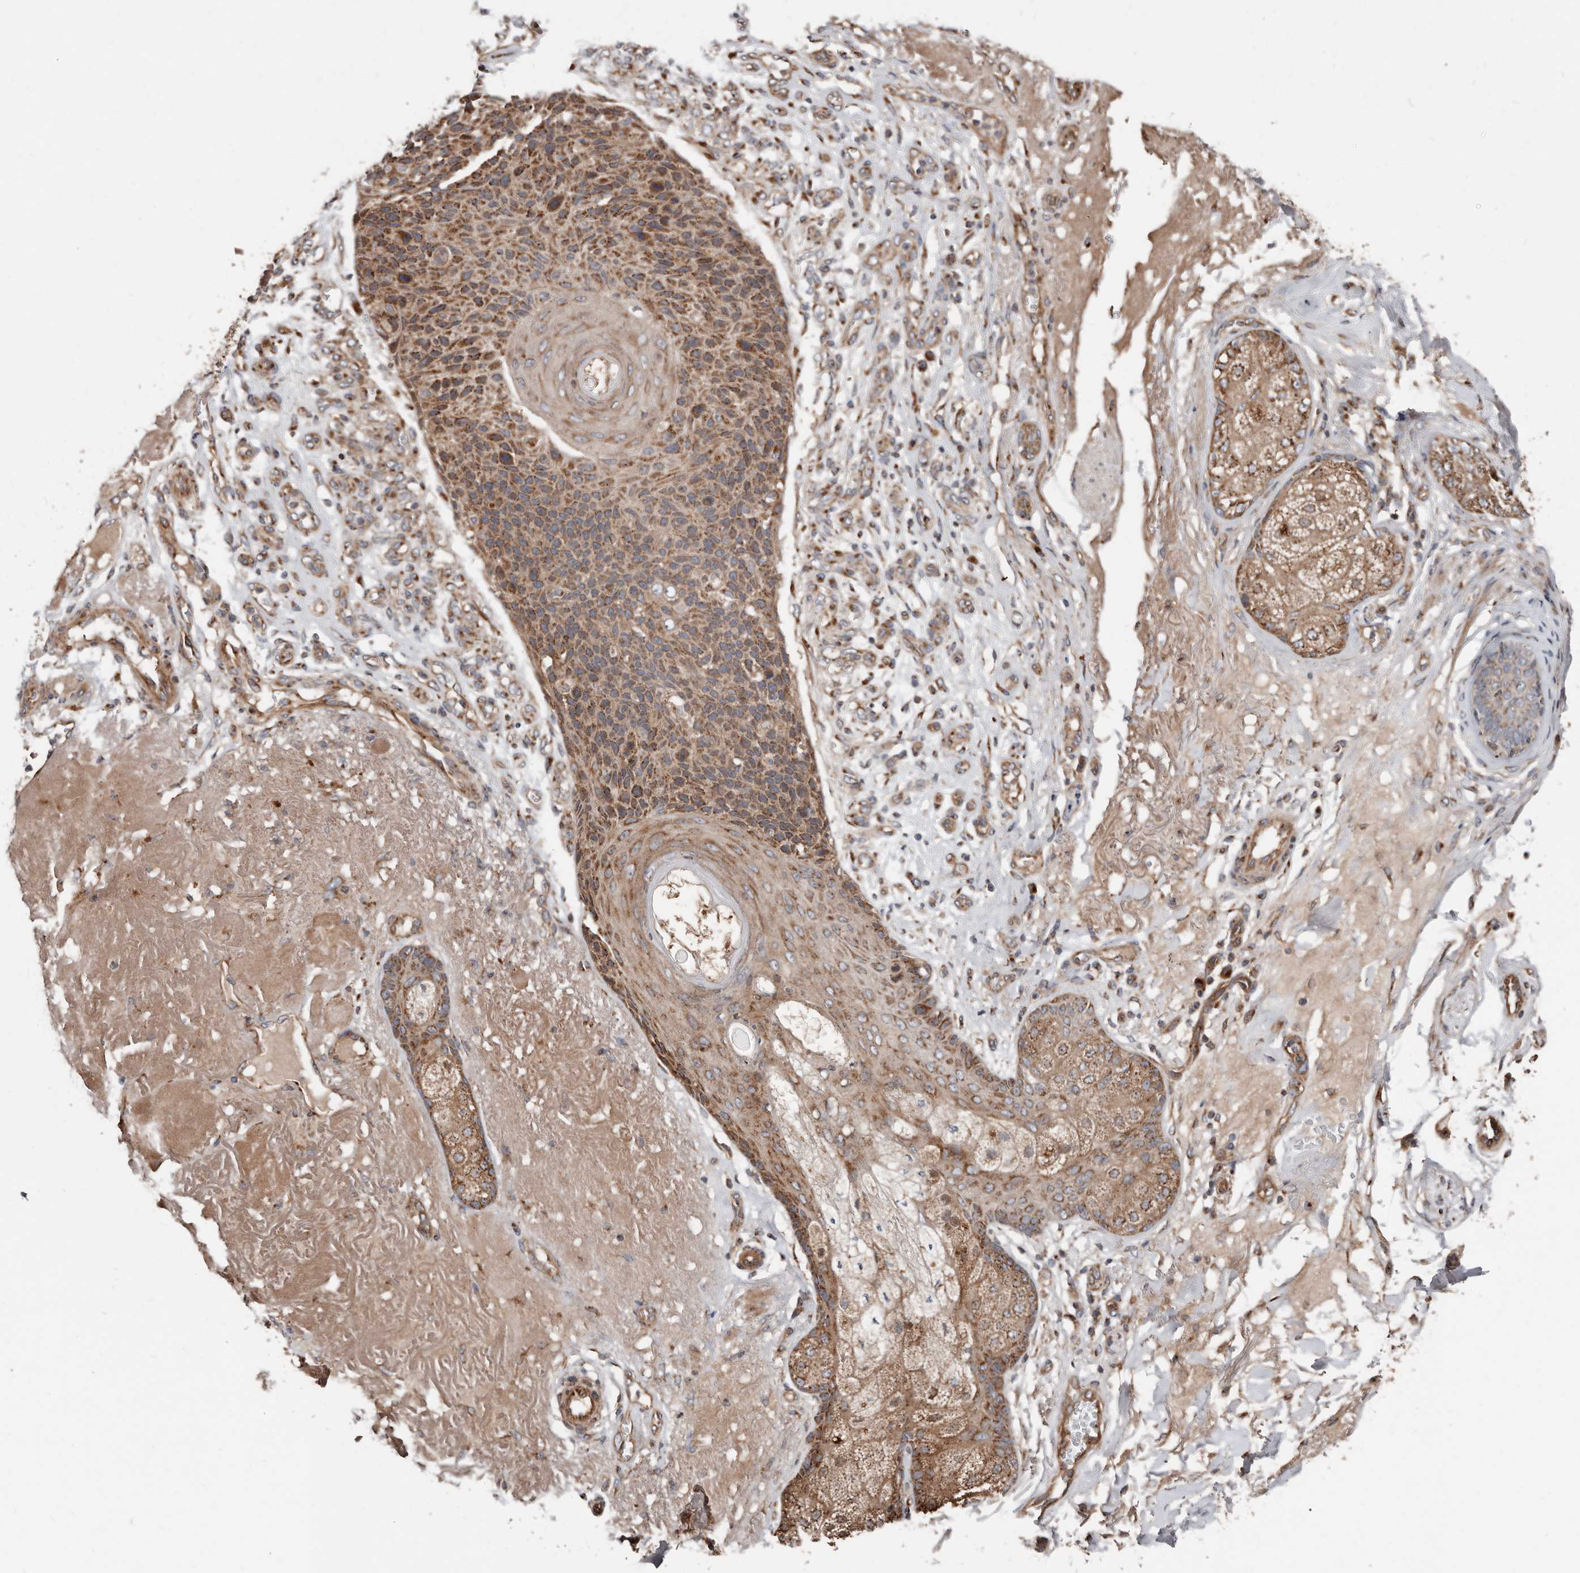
{"staining": {"intensity": "moderate", "quantity": ">75%", "location": "cytoplasmic/membranous"}, "tissue": "skin cancer", "cell_type": "Tumor cells", "image_type": "cancer", "snomed": [{"axis": "morphology", "description": "Squamous cell carcinoma, NOS"}, {"axis": "topography", "description": "Skin"}], "caption": "This photomicrograph exhibits immunohistochemistry (IHC) staining of skin cancer (squamous cell carcinoma), with medium moderate cytoplasmic/membranous positivity in about >75% of tumor cells.", "gene": "COG1", "patient": {"sex": "female", "age": 88}}